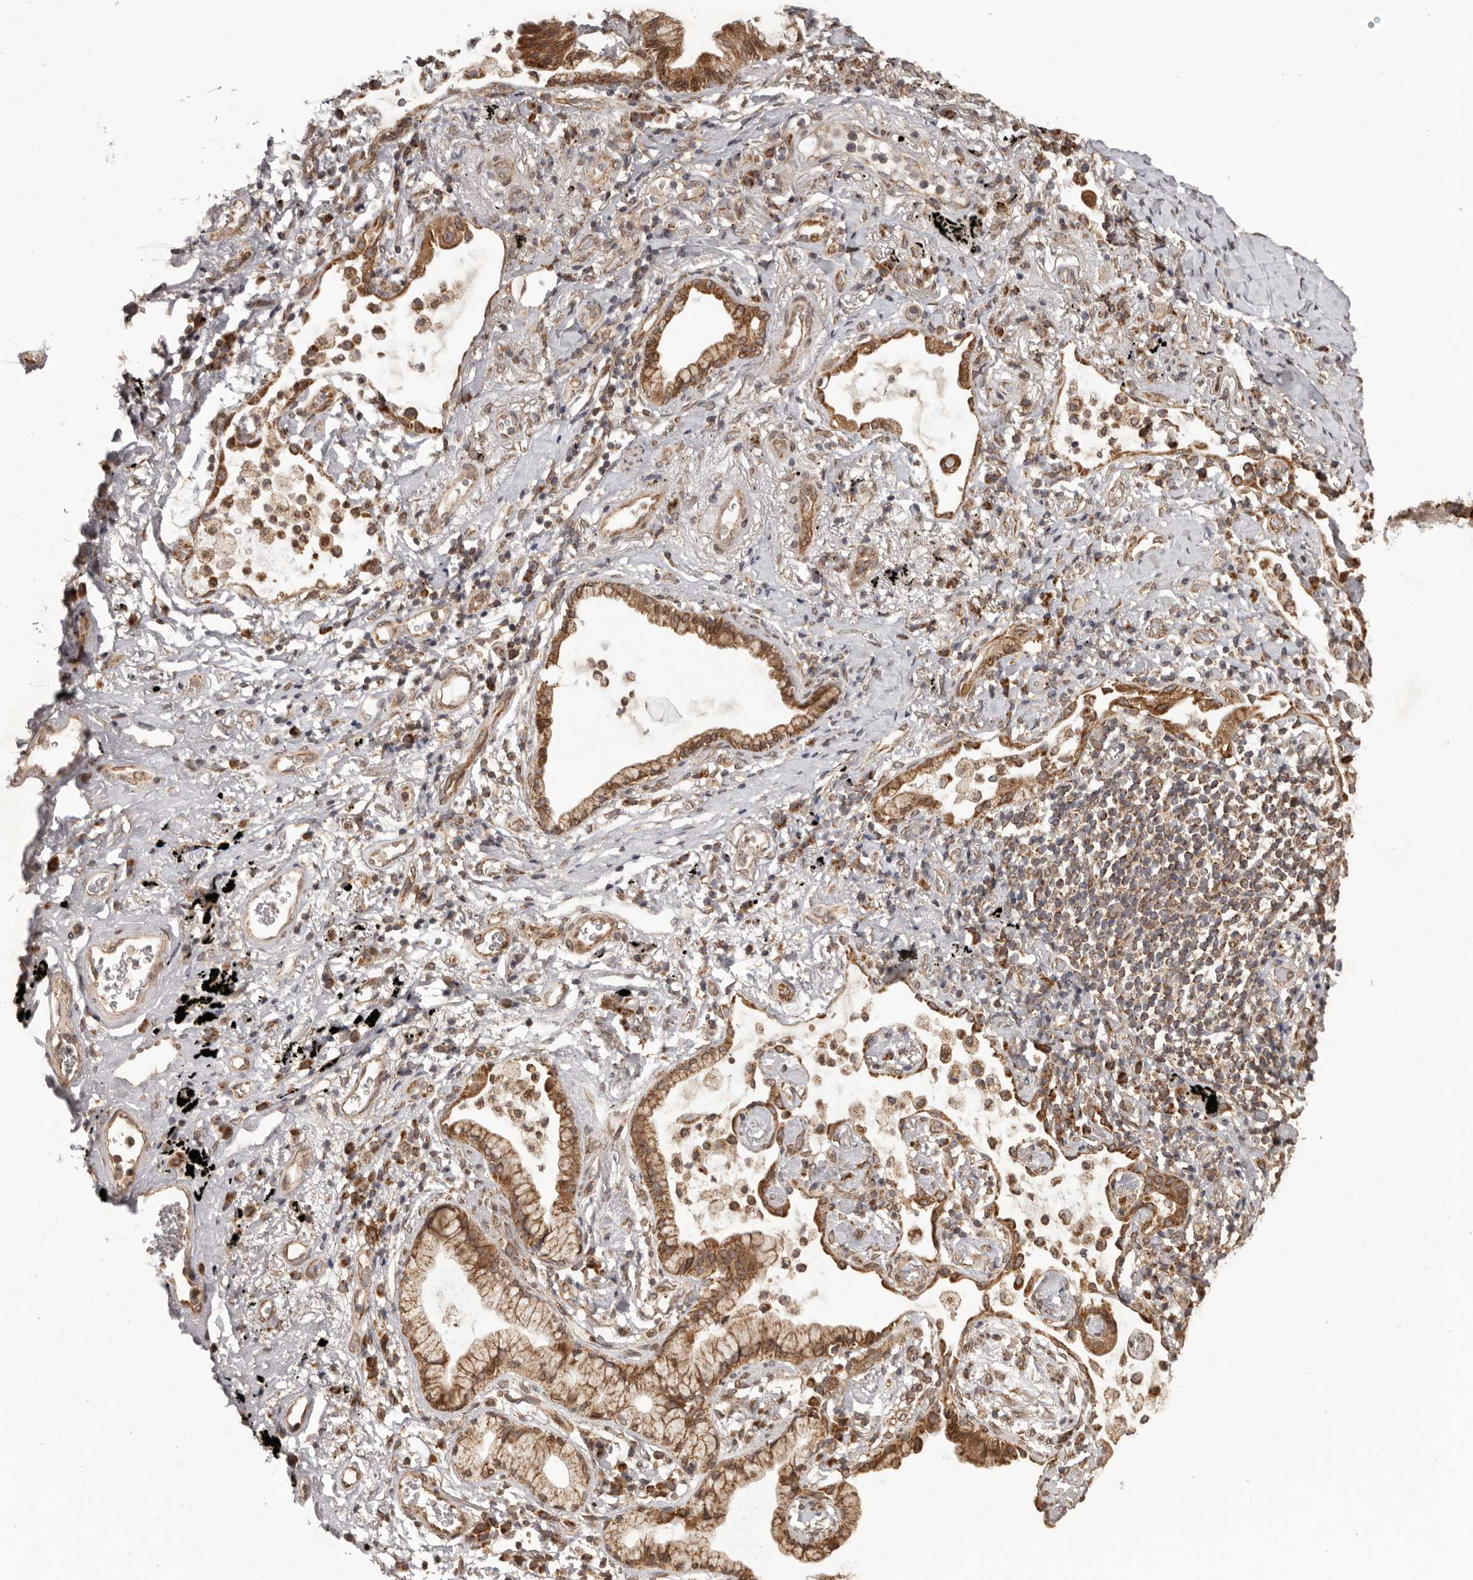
{"staining": {"intensity": "moderate", "quantity": ">75%", "location": "cytoplasmic/membranous,nuclear"}, "tissue": "lung cancer", "cell_type": "Tumor cells", "image_type": "cancer", "snomed": [{"axis": "morphology", "description": "Adenocarcinoma, NOS"}, {"axis": "topography", "description": "Lung"}], "caption": "A photomicrograph of human lung adenocarcinoma stained for a protein exhibits moderate cytoplasmic/membranous and nuclear brown staining in tumor cells.", "gene": "CHRM2", "patient": {"sex": "female", "age": 70}}